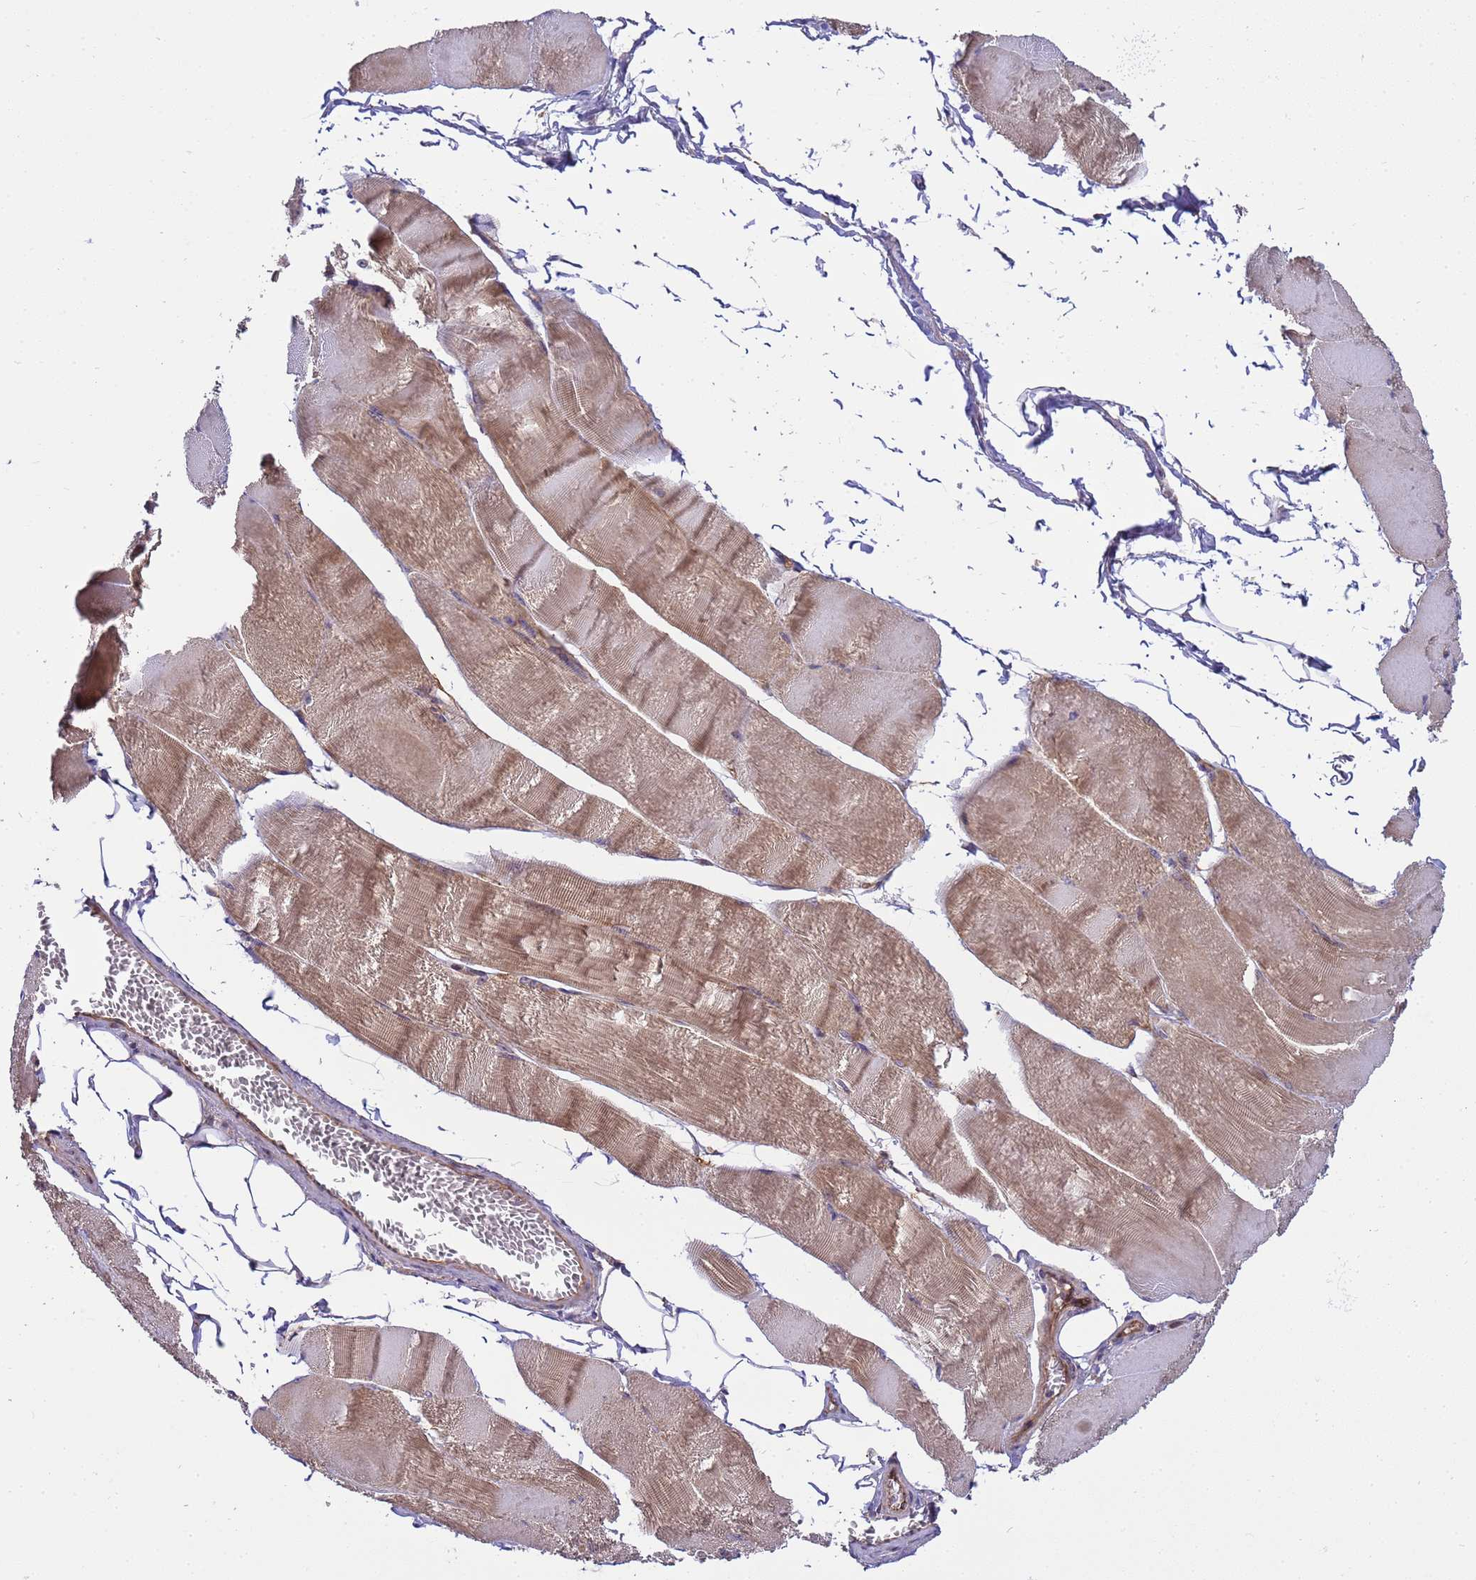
{"staining": {"intensity": "strong", "quantity": ">75%", "location": "cytoplasmic/membranous"}, "tissue": "skeletal muscle", "cell_type": "Myocytes", "image_type": "normal", "snomed": [{"axis": "morphology", "description": "Normal tissue, NOS"}, {"axis": "morphology", "description": "Basal cell carcinoma"}, {"axis": "topography", "description": "Skeletal muscle"}], "caption": "About >75% of myocytes in unremarkable skeletal muscle display strong cytoplasmic/membranous protein positivity as visualized by brown immunohistochemical staining.", "gene": "SMCO3", "patient": {"sex": "female", "age": 64}}